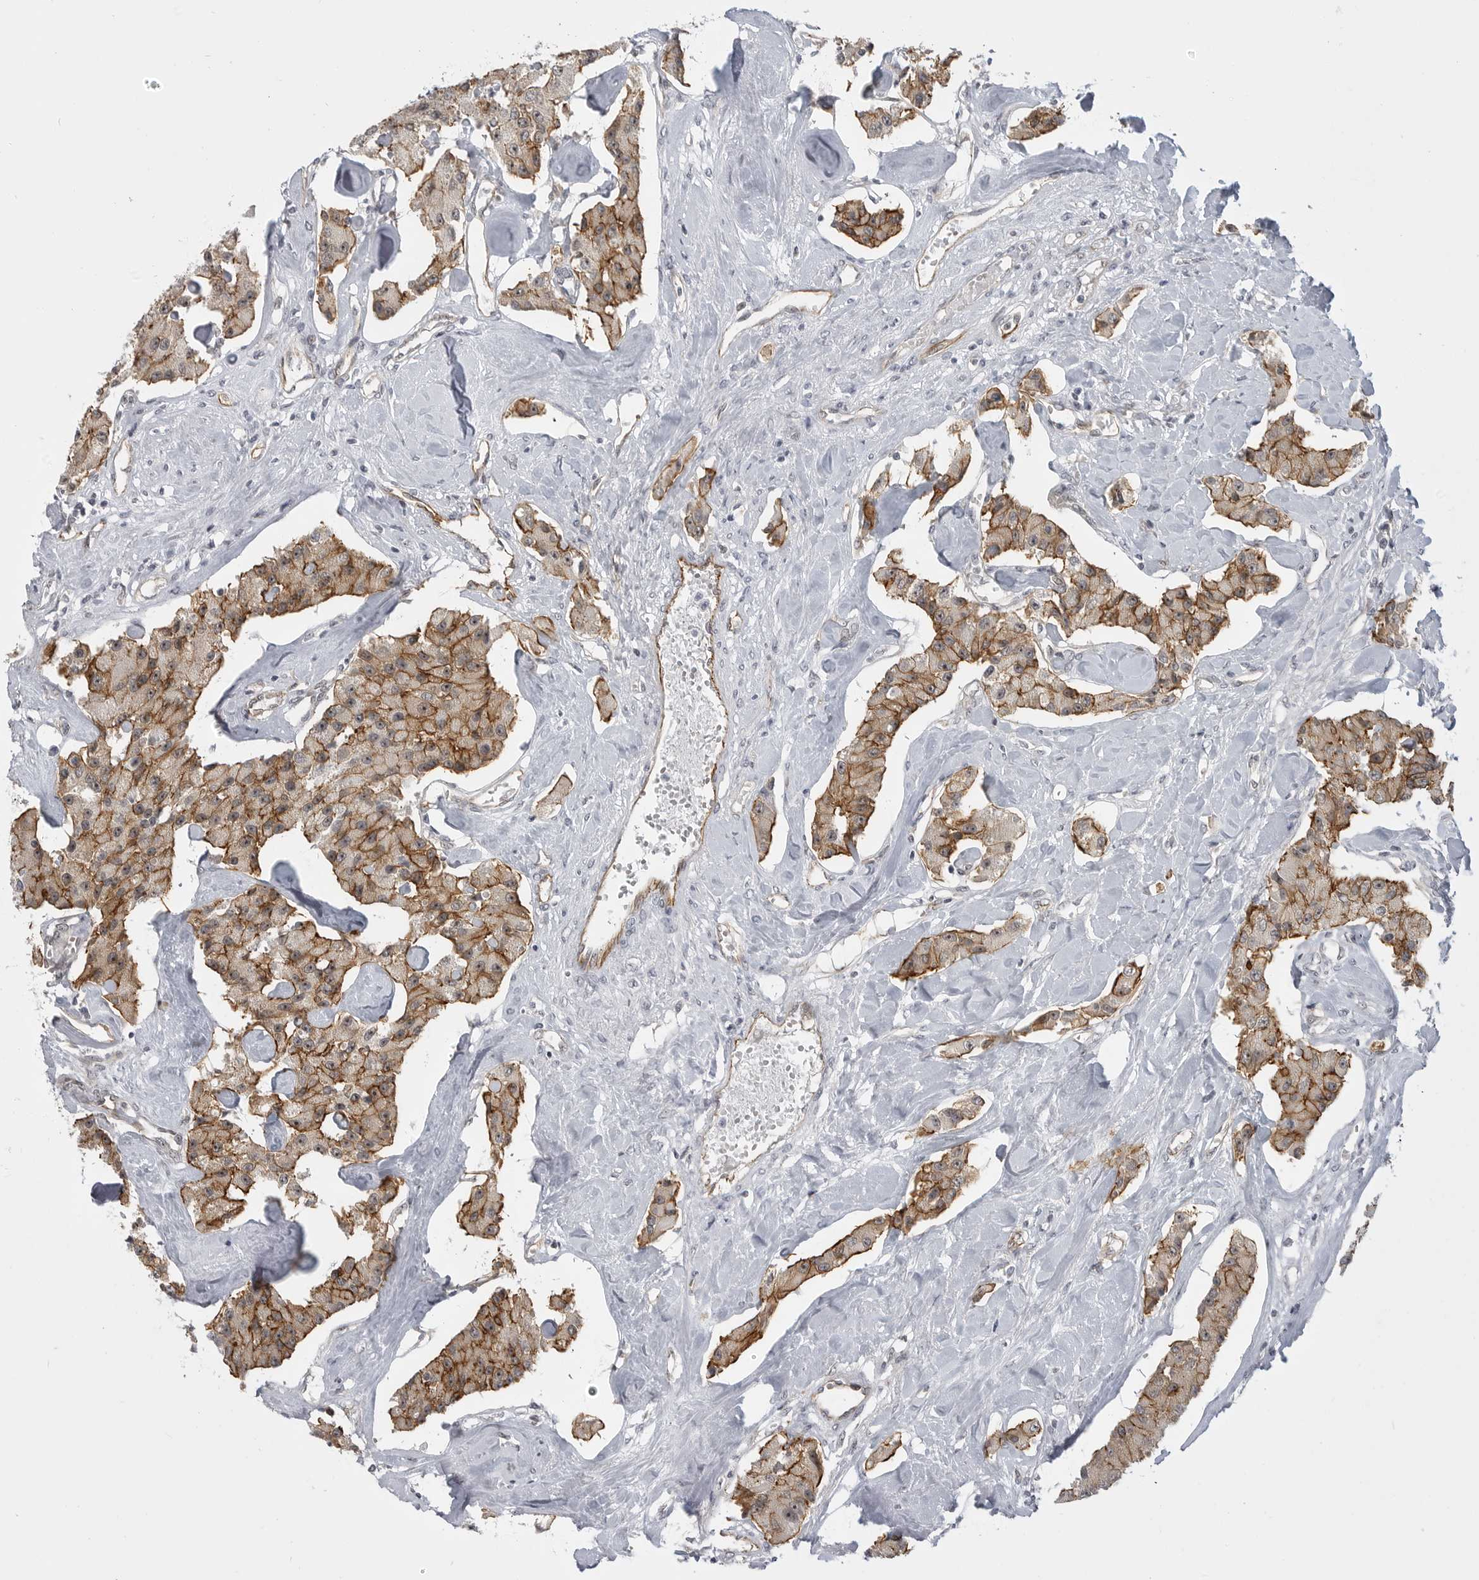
{"staining": {"intensity": "moderate", "quantity": "25%-75%", "location": "cytoplasmic/membranous"}, "tissue": "carcinoid", "cell_type": "Tumor cells", "image_type": "cancer", "snomed": [{"axis": "morphology", "description": "Carcinoid, malignant, NOS"}, {"axis": "topography", "description": "Pancreas"}], "caption": "Immunohistochemistry (IHC) (DAB (3,3'-diaminobenzidine)) staining of human carcinoid (malignant) exhibits moderate cytoplasmic/membranous protein positivity in about 25%-75% of tumor cells. The protein is shown in brown color, while the nuclei are stained blue.", "gene": "CEP295NL", "patient": {"sex": "male", "age": 41}}